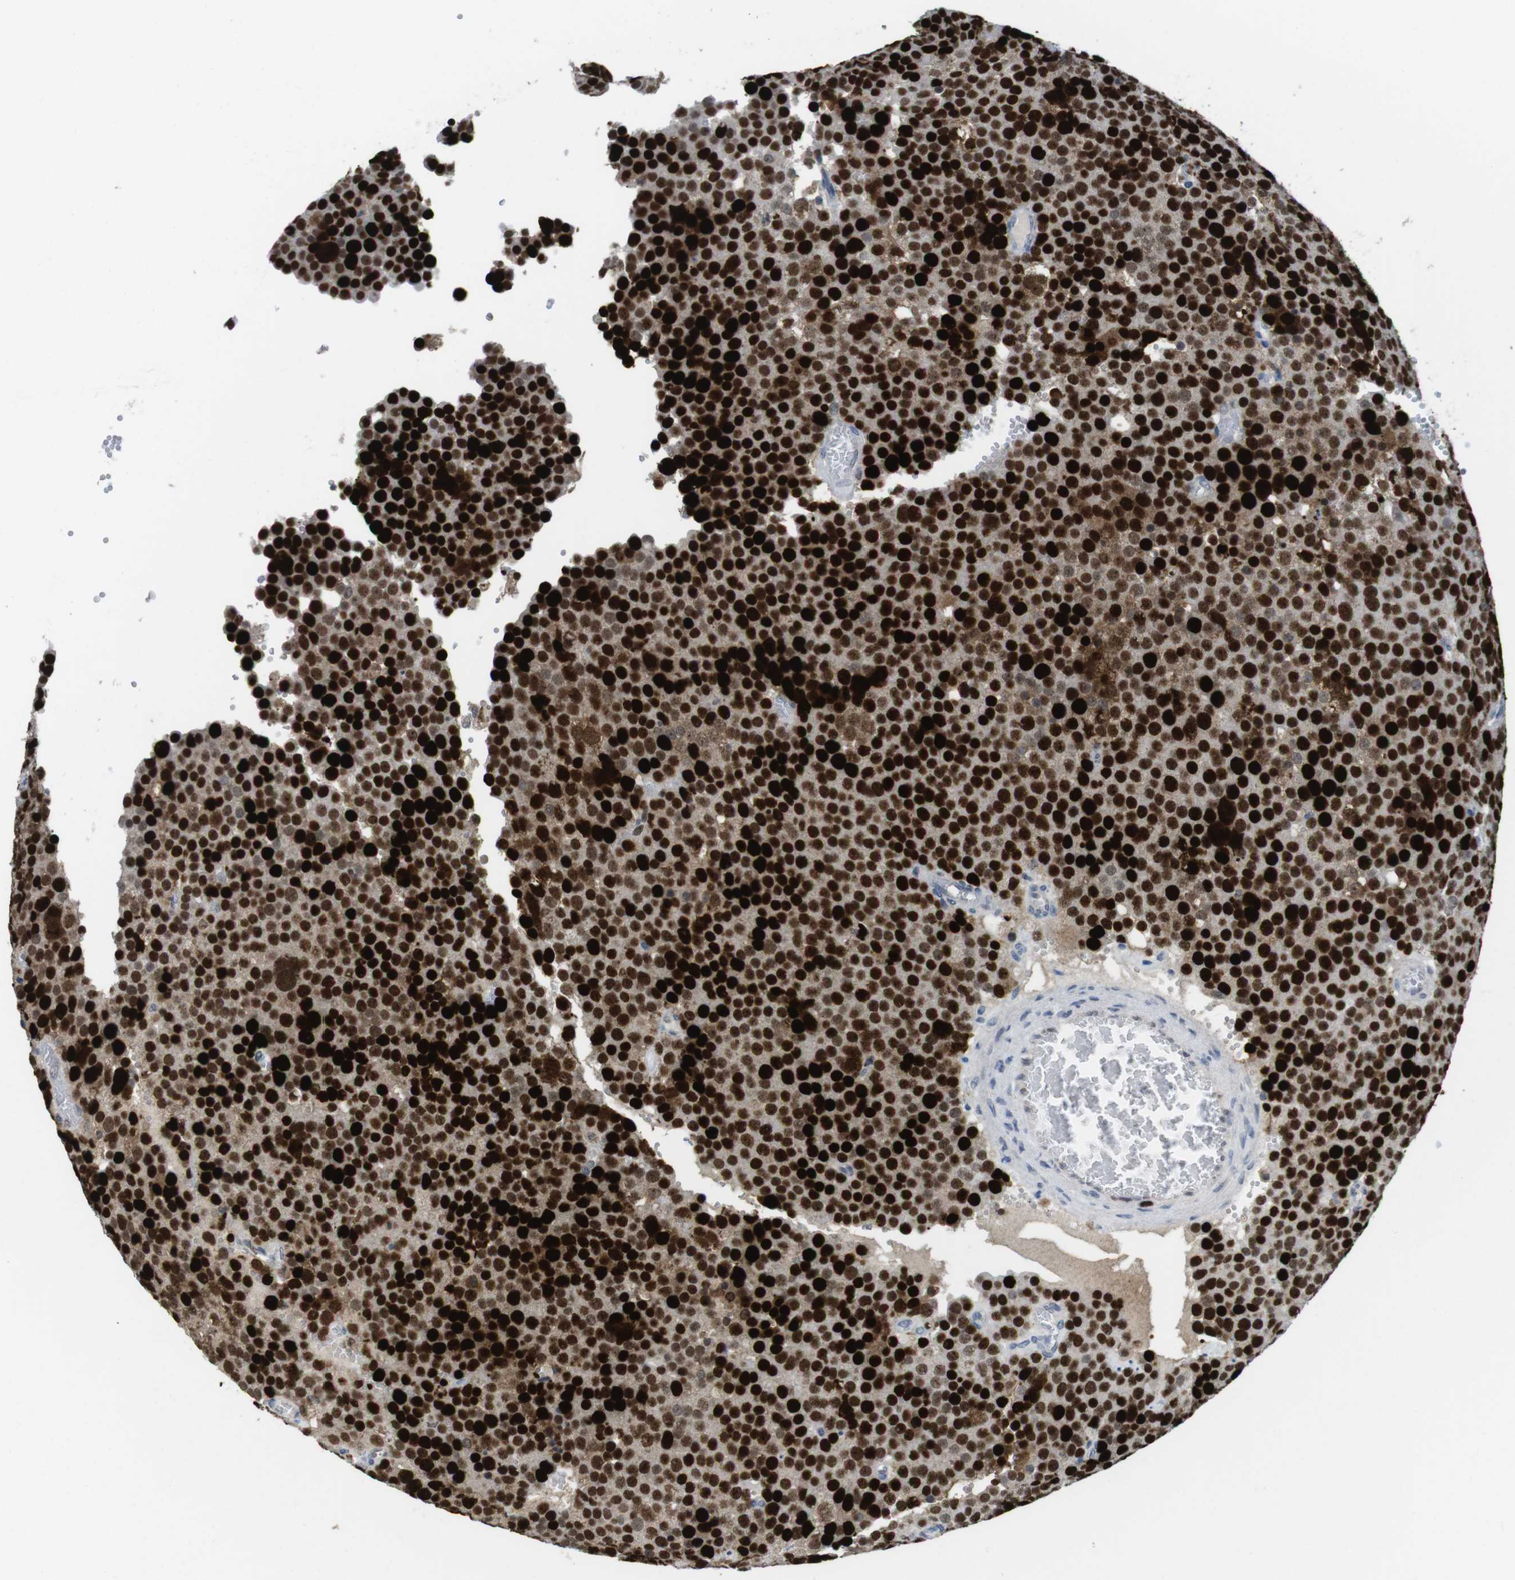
{"staining": {"intensity": "strong", "quantity": ">75%", "location": "nuclear"}, "tissue": "testis cancer", "cell_type": "Tumor cells", "image_type": "cancer", "snomed": [{"axis": "morphology", "description": "Normal tissue, NOS"}, {"axis": "morphology", "description": "Seminoma, NOS"}, {"axis": "topography", "description": "Testis"}], "caption": "This is a photomicrograph of IHC staining of testis seminoma, which shows strong positivity in the nuclear of tumor cells.", "gene": "KPNA2", "patient": {"sex": "male", "age": 71}}